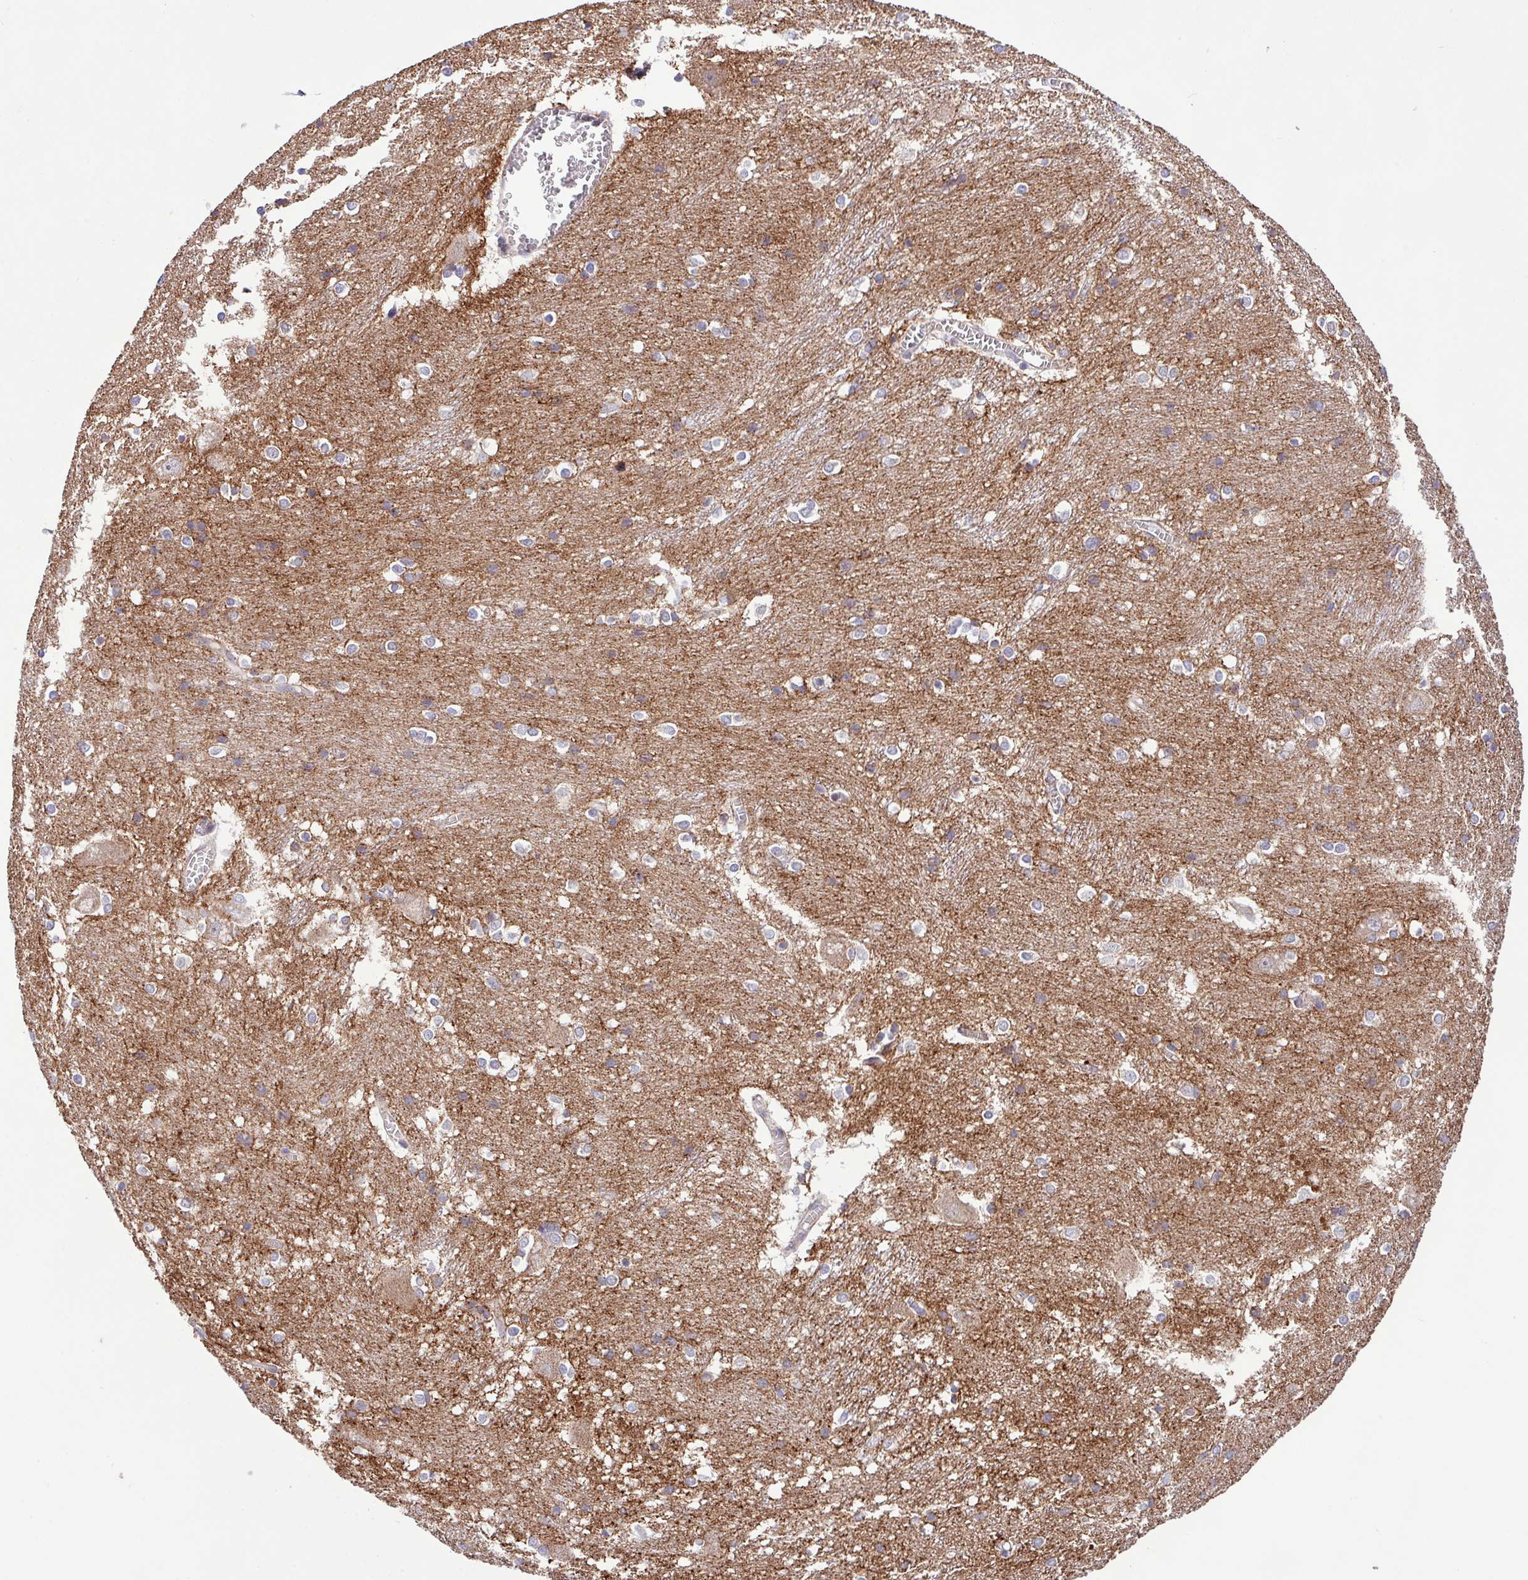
{"staining": {"intensity": "moderate", "quantity": "<25%", "location": "cytoplasmic/membranous"}, "tissue": "caudate", "cell_type": "Glial cells", "image_type": "normal", "snomed": [{"axis": "morphology", "description": "Normal tissue, NOS"}, {"axis": "topography", "description": "Lateral ventricle wall"}], "caption": "IHC histopathology image of unremarkable human caudate stained for a protein (brown), which displays low levels of moderate cytoplasmic/membranous expression in about <25% of glial cells.", "gene": "B3GNT9", "patient": {"sex": "male", "age": 37}}